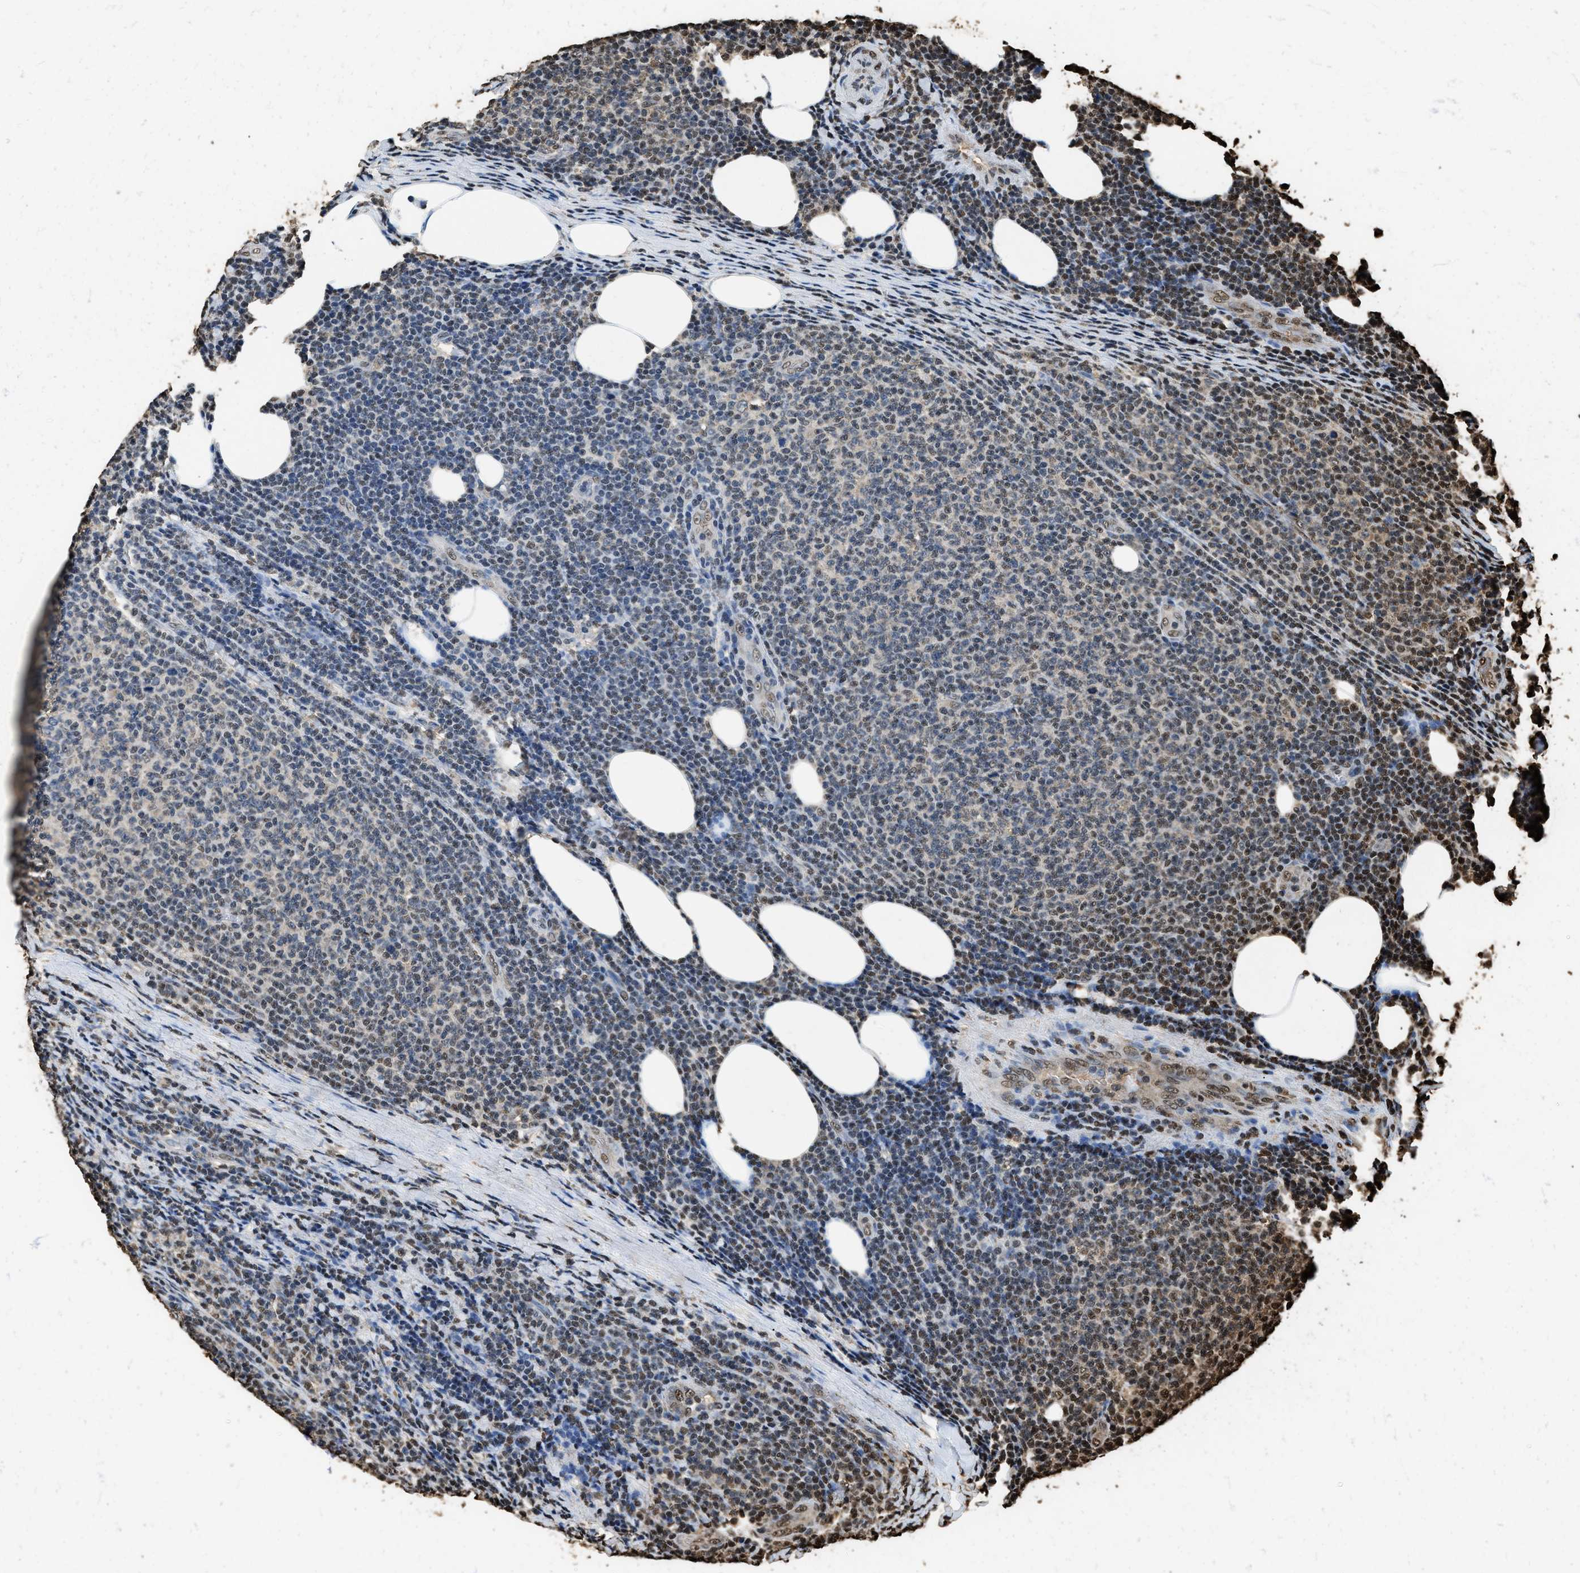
{"staining": {"intensity": "weak", "quantity": "25%-75%", "location": "nuclear"}, "tissue": "lymphoma", "cell_type": "Tumor cells", "image_type": "cancer", "snomed": [{"axis": "morphology", "description": "Malignant lymphoma, non-Hodgkin's type, Low grade"}, {"axis": "topography", "description": "Lymph node"}], "caption": "This photomicrograph exhibits immunohistochemistry (IHC) staining of lymphoma, with low weak nuclear positivity in approximately 25%-75% of tumor cells.", "gene": "GAPDH", "patient": {"sex": "male", "age": 66}}